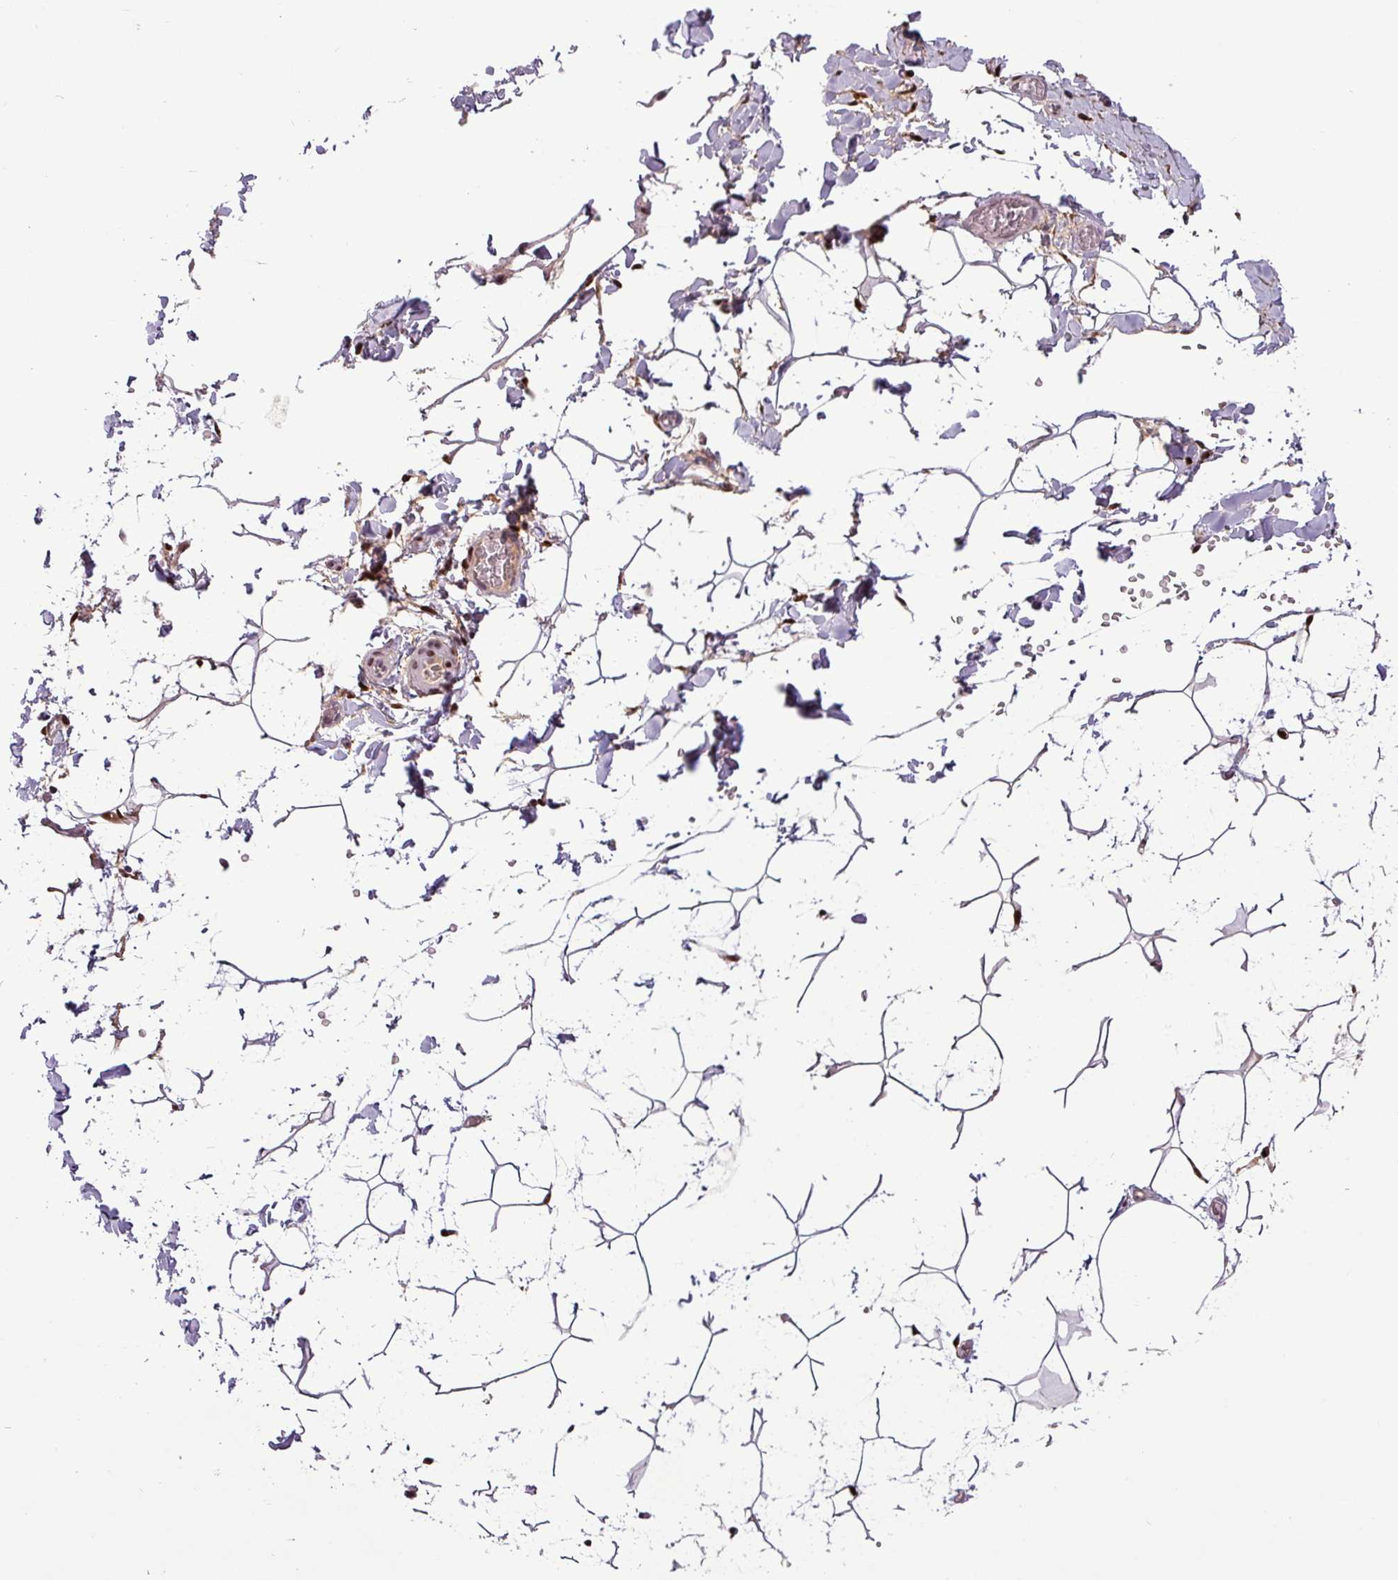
{"staining": {"intensity": "negative", "quantity": "none", "location": "none"}, "tissue": "adipose tissue", "cell_type": "Adipocytes", "image_type": "normal", "snomed": [{"axis": "morphology", "description": "Normal tissue, NOS"}, {"axis": "topography", "description": "Gallbladder"}, {"axis": "topography", "description": "Peripheral nerve tissue"}], "caption": "DAB (3,3'-diaminobenzidine) immunohistochemical staining of unremarkable human adipose tissue displays no significant staining in adipocytes. (DAB immunohistochemistry, high magnification).", "gene": "IRF2BPL", "patient": {"sex": "male", "age": 38}}